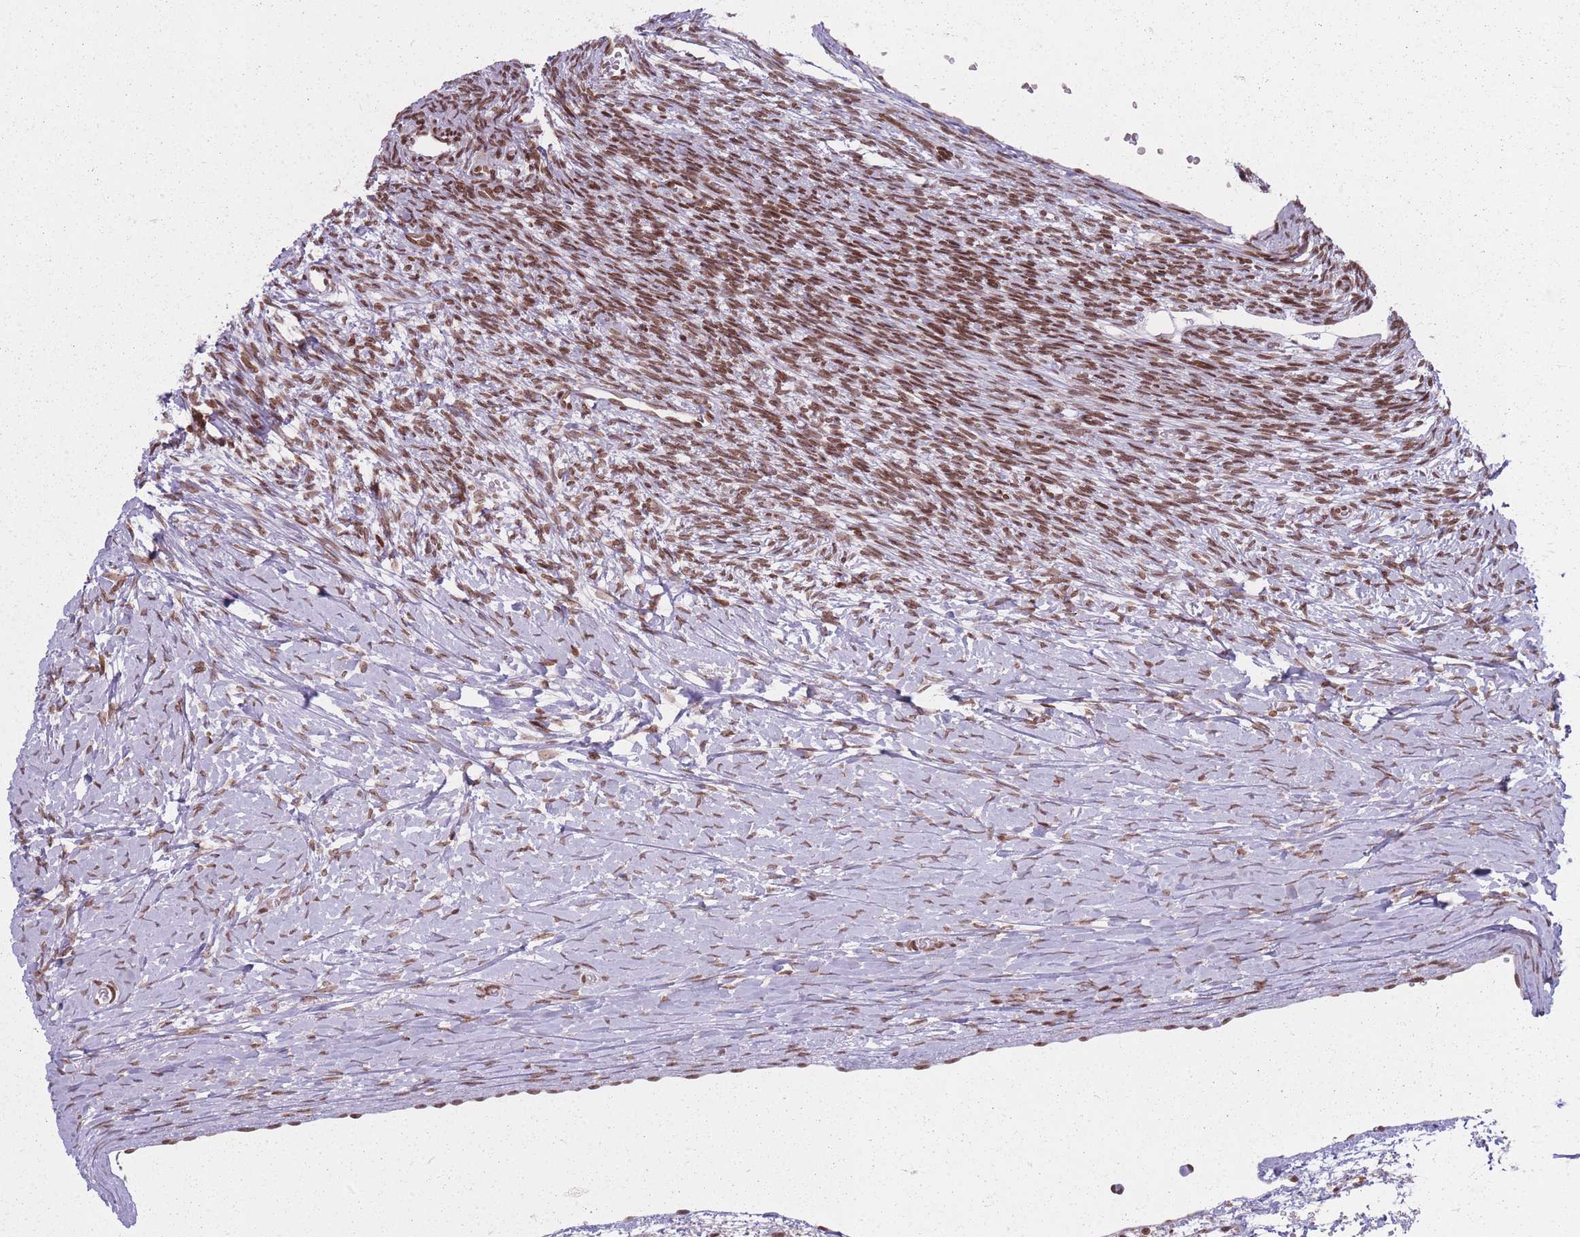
{"staining": {"intensity": "strong", "quantity": "25%-75%", "location": "nuclear"}, "tissue": "ovary", "cell_type": "Follicle cells", "image_type": "normal", "snomed": [{"axis": "morphology", "description": "Normal tissue, NOS"}, {"axis": "topography", "description": "Ovary"}], "caption": "Normal ovary was stained to show a protein in brown. There is high levels of strong nuclear expression in about 25%-75% of follicle cells. (brown staining indicates protein expression, while blue staining denotes nuclei).", "gene": "TMC6", "patient": {"sex": "female", "age": 39}}